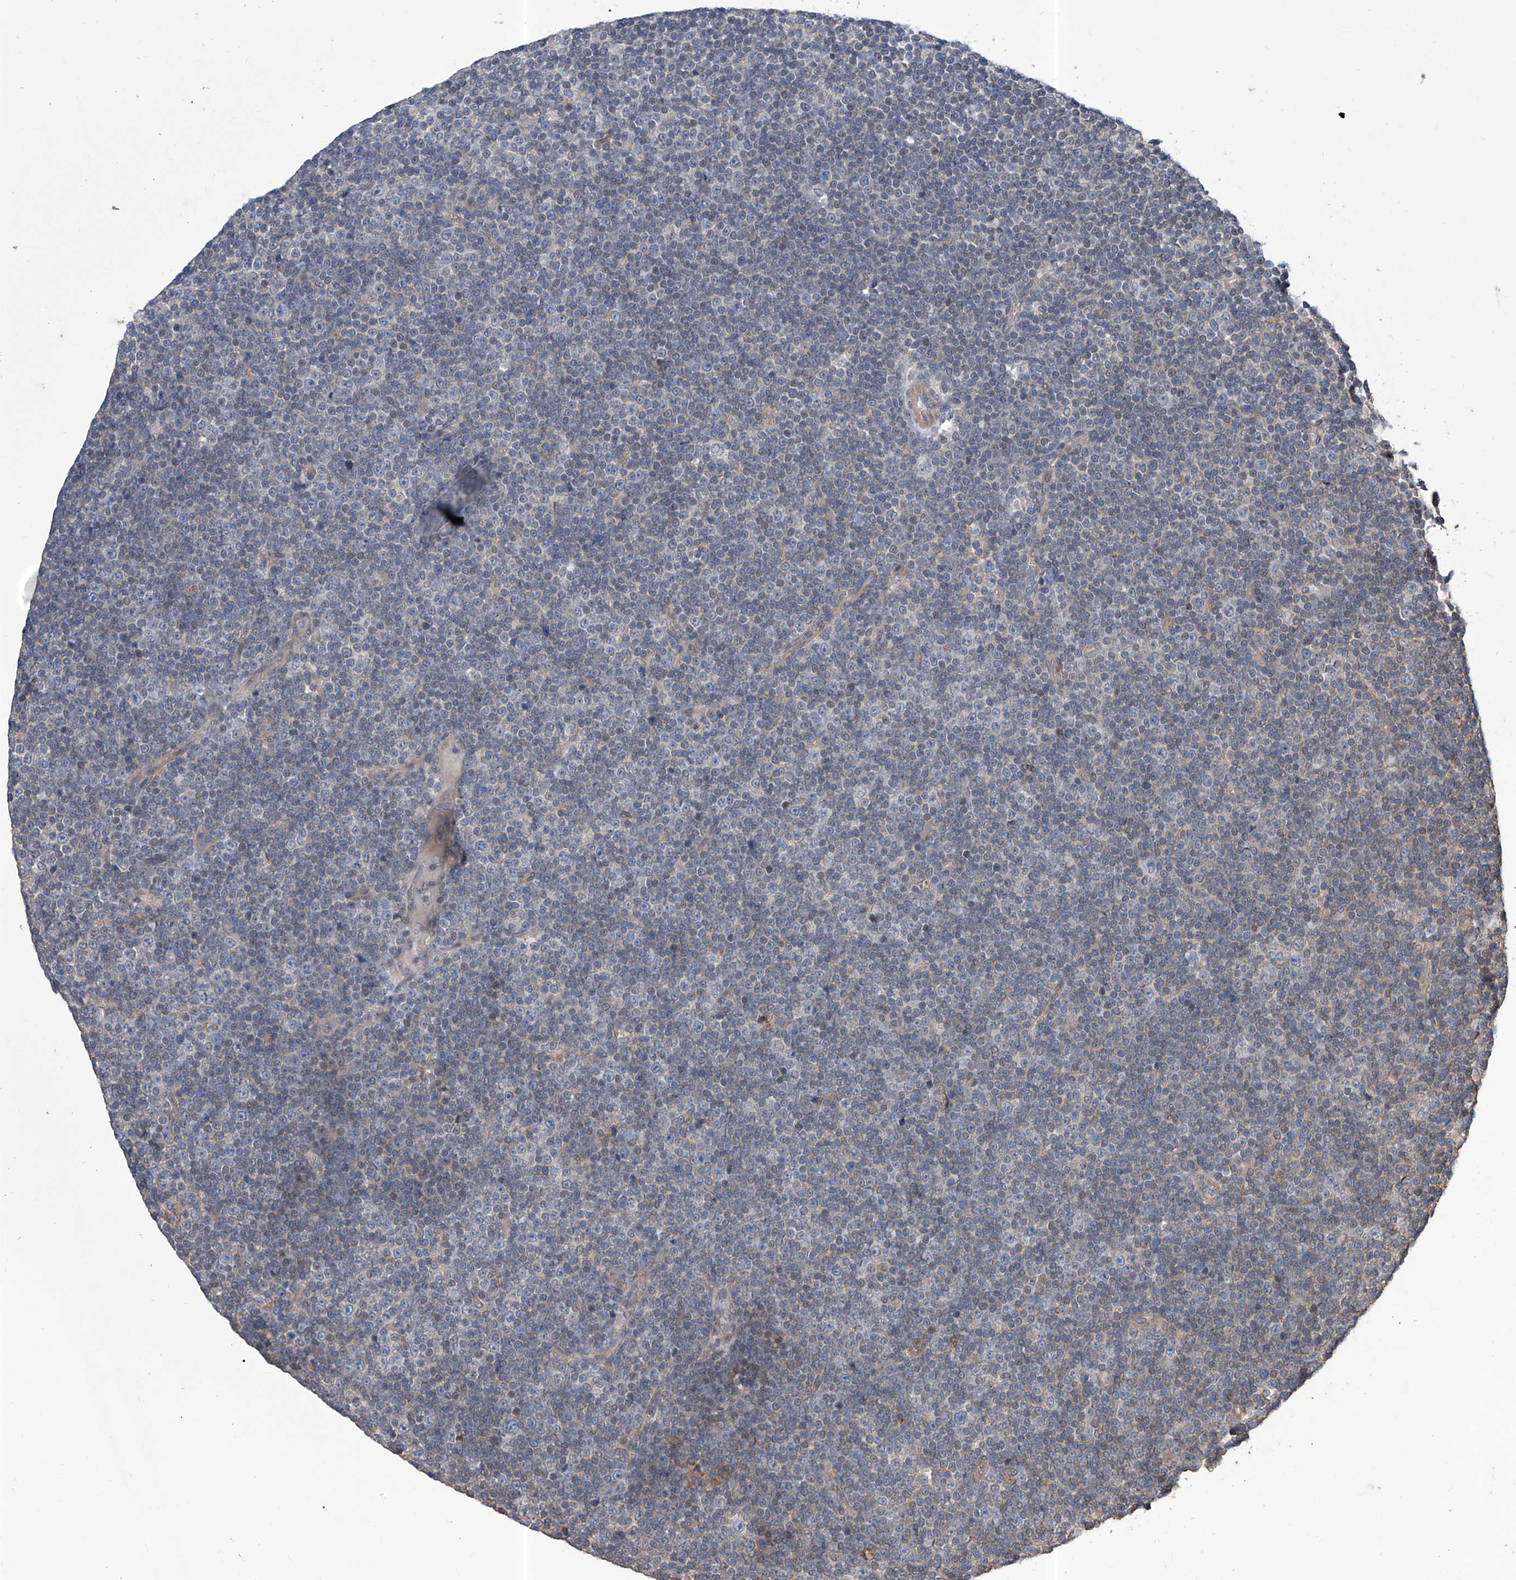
{"staining": {"intensity": "negative", "quantity": "none", "location": "none"}, "tissue": "lymphoma", "cell_type": "Tumor cells", "image_type": "cancer", "snomed": [{"axis": "morphology", "description": "Malignant lymphoma, non-Hodgkin's type, Low grade"}, {"axis": "topography", "description": "Lymph node"}], "caption": "An immunohistochemistry (IHC) micrograph of lymphoma is shown. There is no staining in tumor cells of lymphoma.", "gene": "KIFC2", "patient": {"sex": "female", "age": 67}}